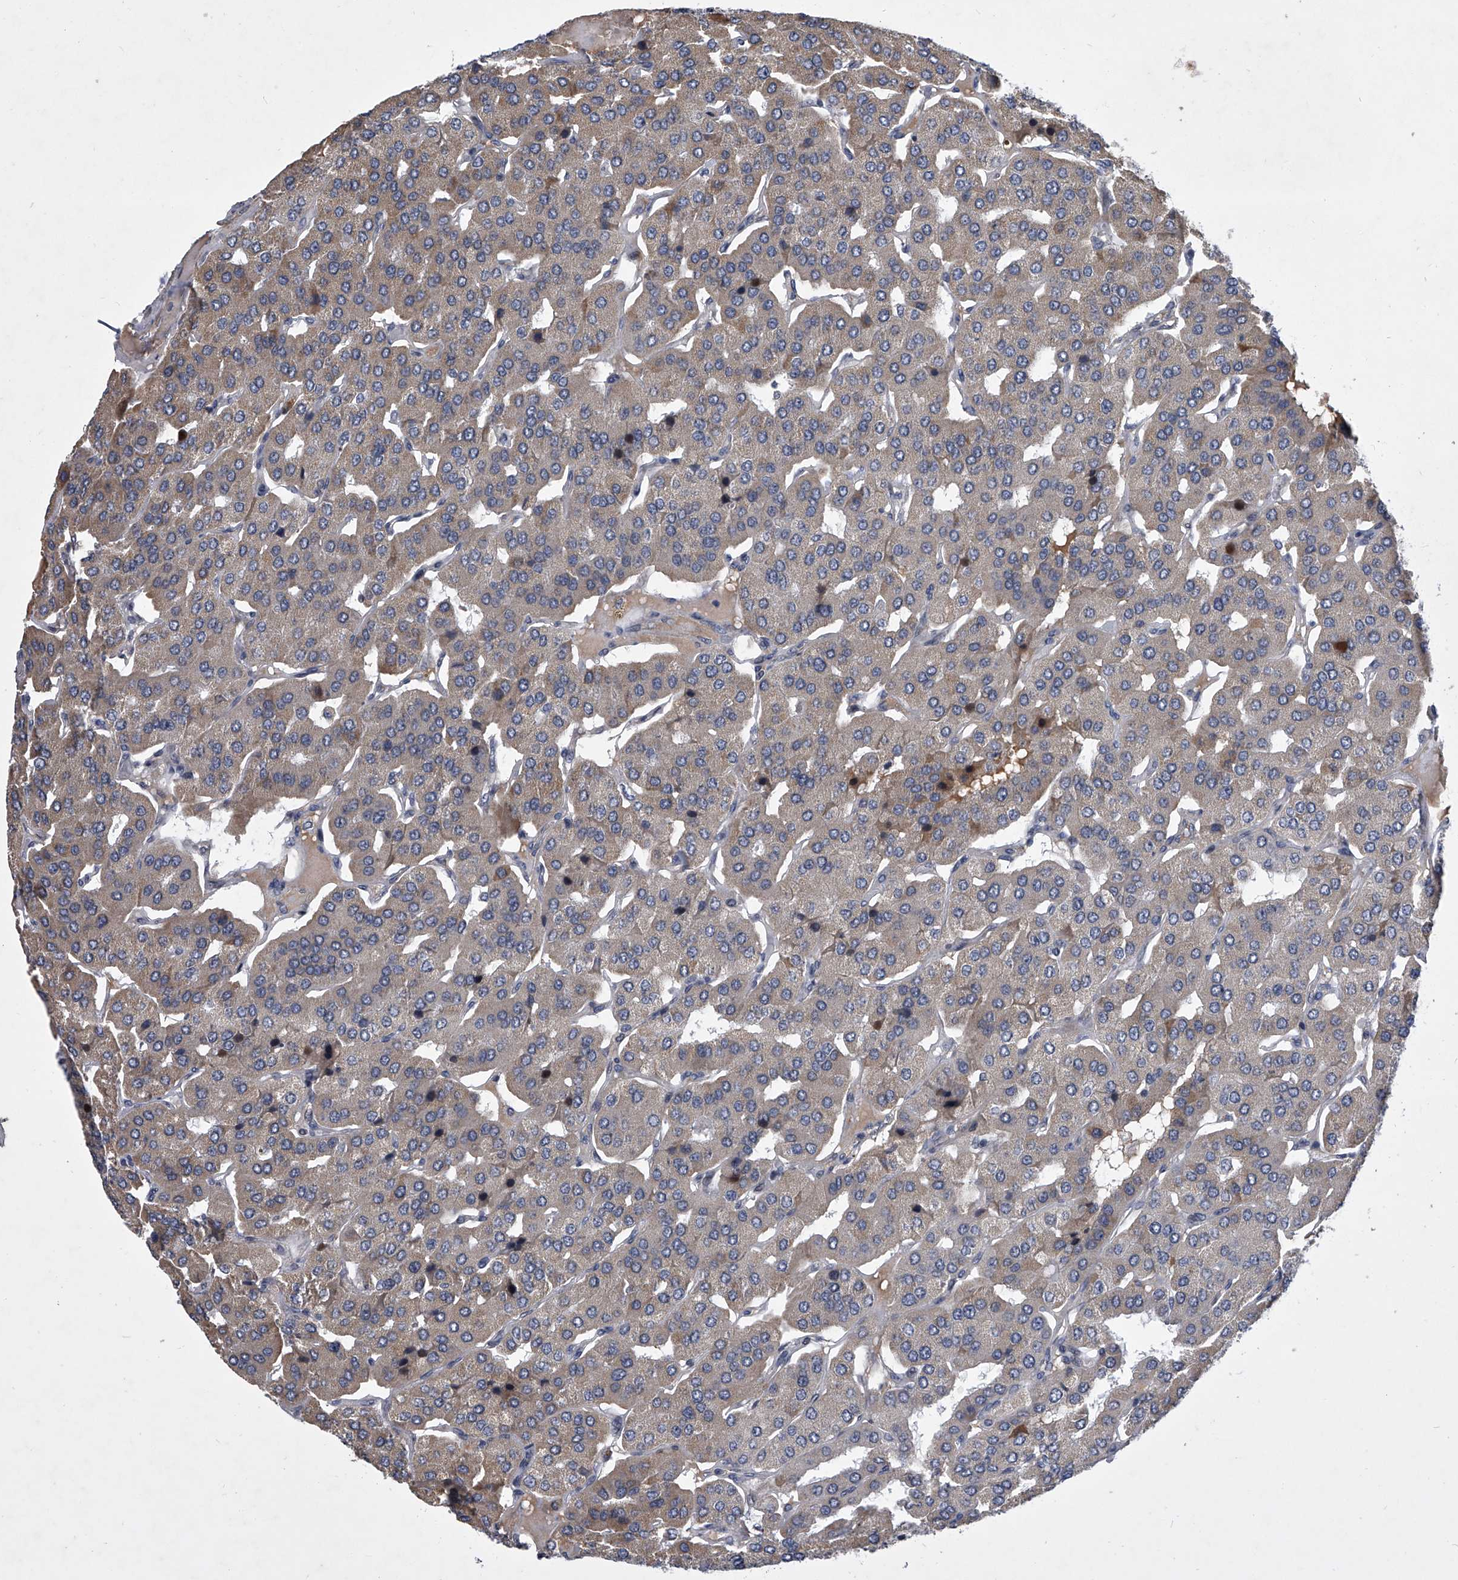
{"staining": {"intensity": "weak", "quantity": ">75%", "location": "cytoplasmic/membranous"}, "tissue": "parathyroid gland", "cell_type": "Glandular cells", "image_type": "normal", "snomed": [{"axis": "morphology", "description": "Normal tissue, NOS"}, {"axis": "morphology", "description": "Adenoma, NOS"}, {"axis": "topography", "description": "Parathyroid gland"}], "caption": "Parathyroid gland stained with IHC displays weak cytoplasmic/membranous expression in about >75% of glandular cells. The staining was performed using DAB (3,3'-diaminobenzidine) to visualize the protein expression in brown, while the nuclei were stained in blue with hematoxylin (Magnification: 20x).", "gene": "ZNF76", "patient": {"sex": "female", "age": 86}}